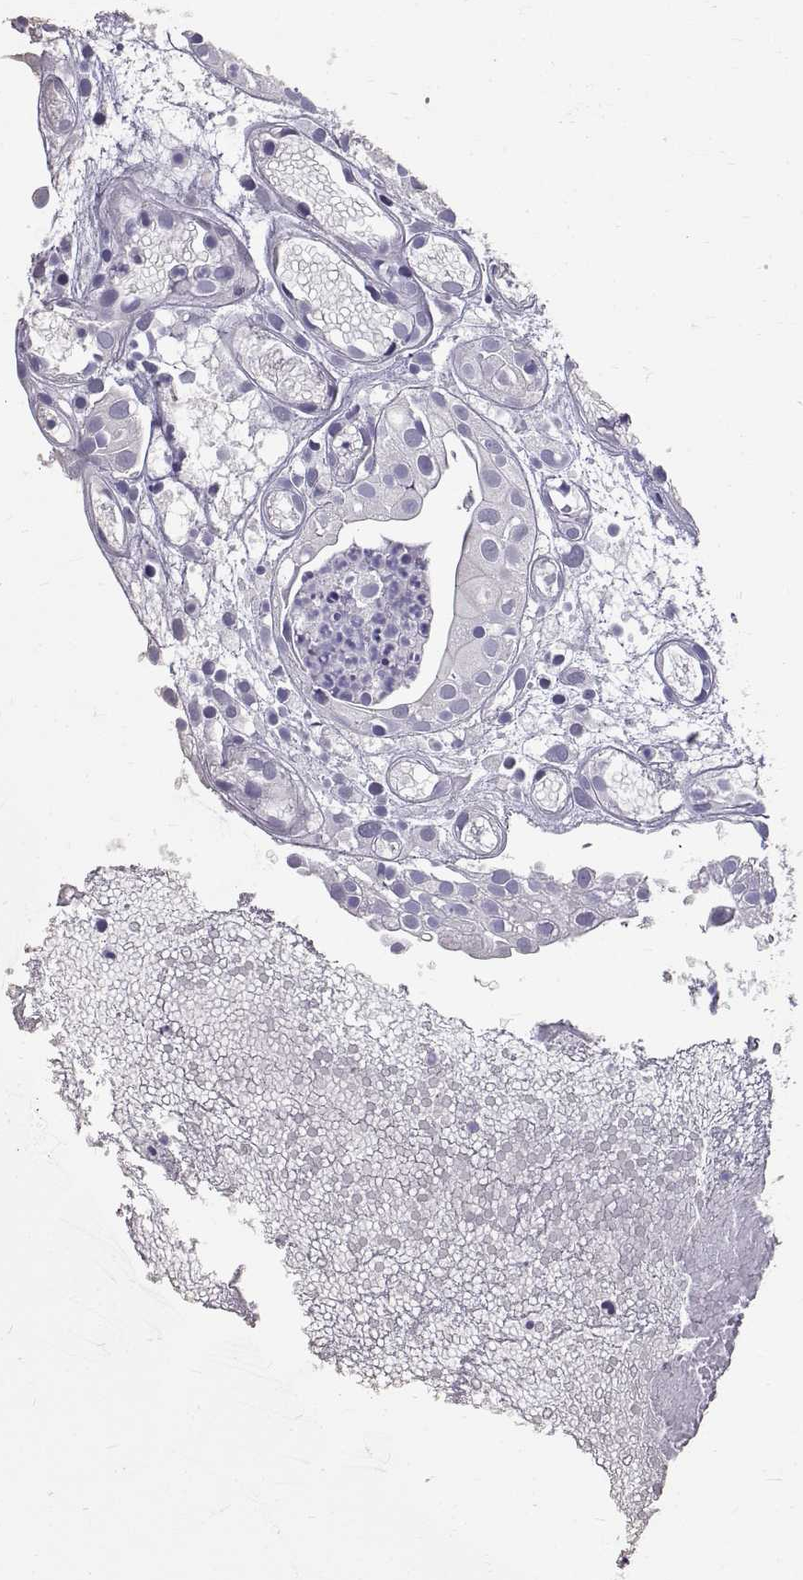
{"staining": {"intensity": "negative", "quantity": "none", "location": "none"}, "tissue": "prostate cancer", "cell_type": "Tumor cells", "image_type": "cancer", "snomed": [{"axis": "morphology", "description": "Adenocarcinoma, High grade"}, {"axis": "topography", "description": "Prostate"}], "caption": "This is an immunohistochemistry (IHC) histopathology image of adenocarcinoma (high-grade) (prostate). There is no staining in tumor cells.", "gene": "IGSF1", "patient": {"sex": "male", "age": 79}}